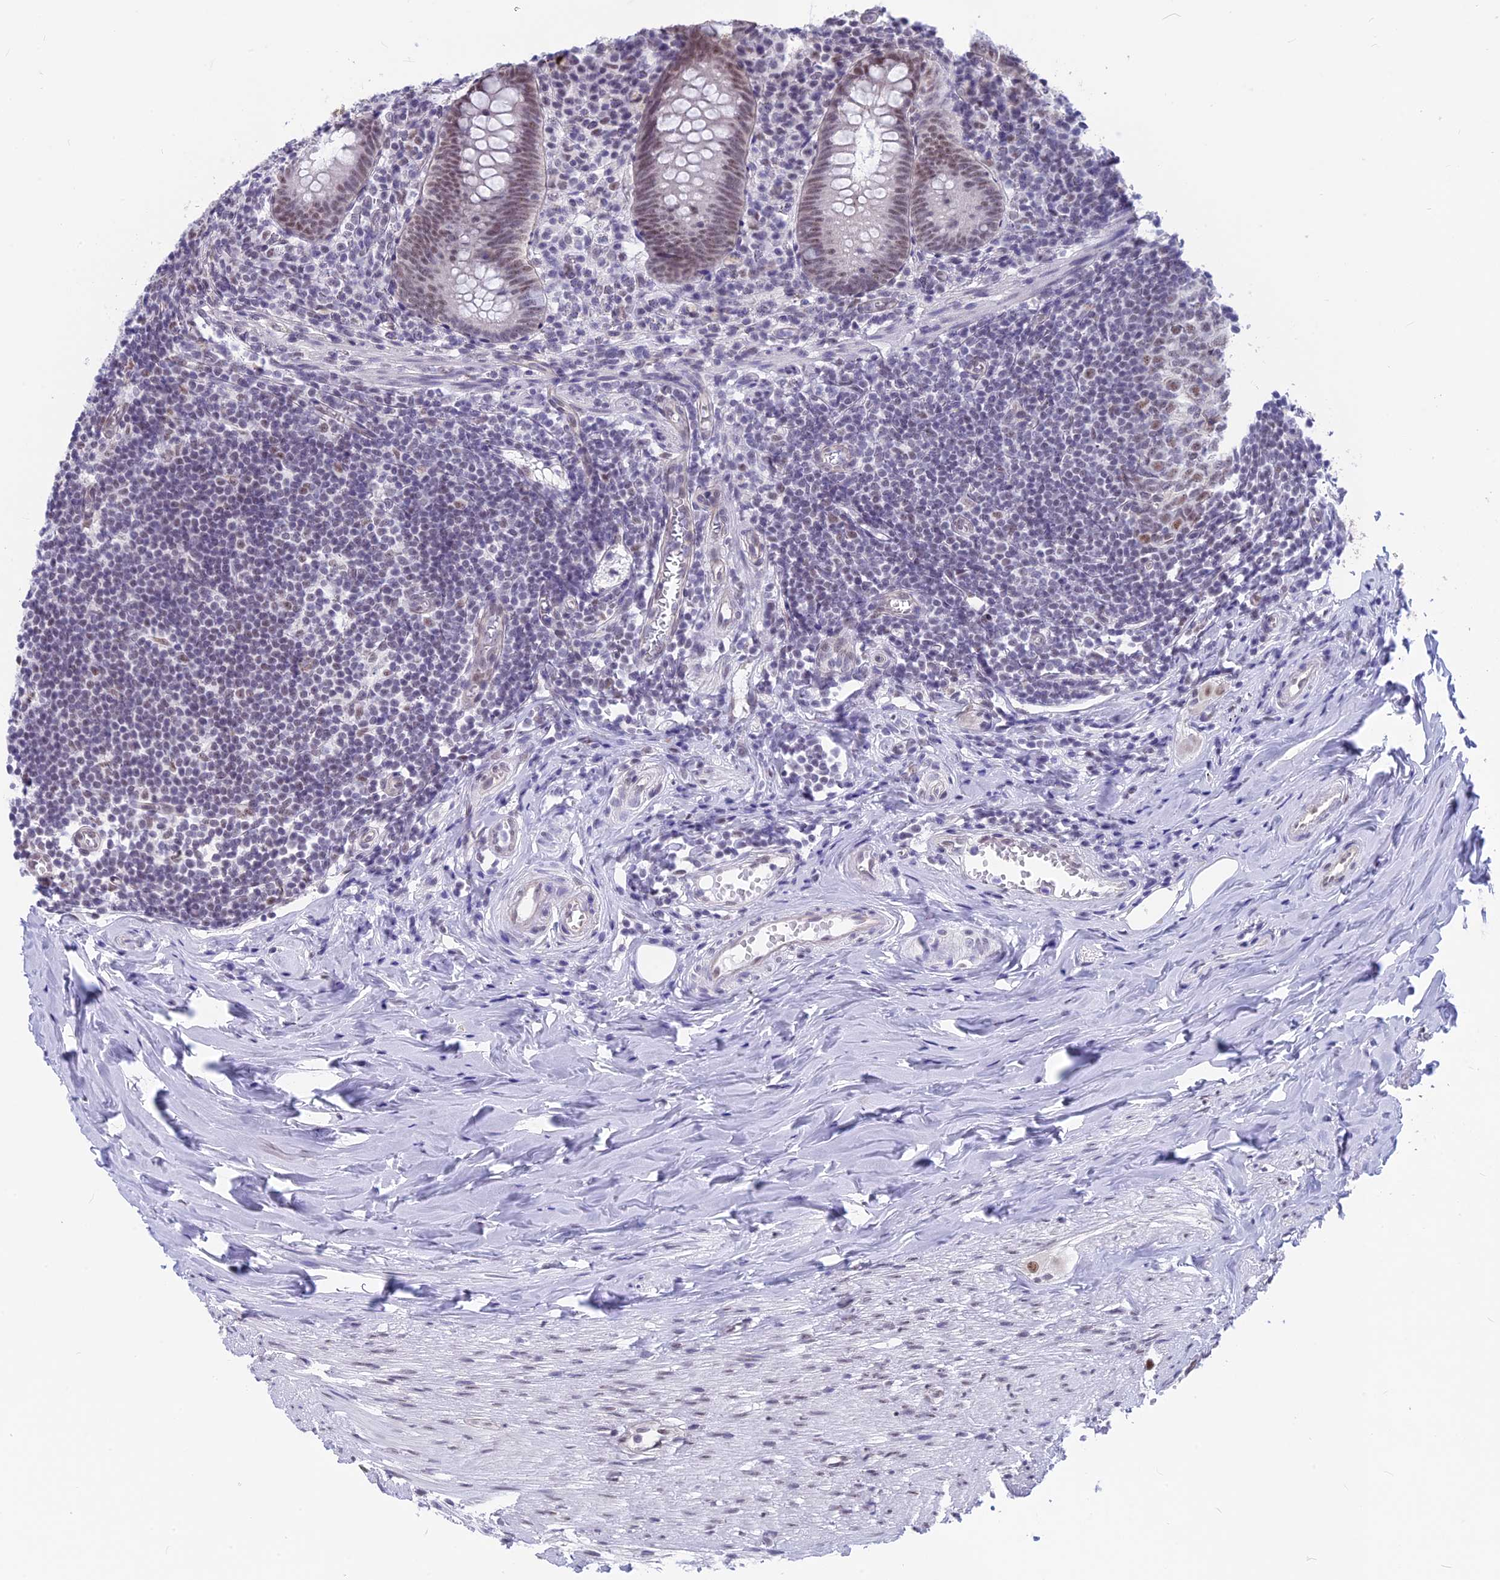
{"staining": {"intensity": "moderate", "quantity": "<25%", "location": "nuclear"}, "tissue": "appendix", "cell_type": "Glandular cells", "image_type": "normal", "snomed": [{"axis": "morphology", "description": "Normal tissue, NOS"}, {"axis": "topography", "description": "Appendix"}], "caption": "Immunohistochemistry (IHC) (DAB (3,3'-diaminobenzidine)) staining of normal appendix displays moderate nuclear protein expression in about <25% of glandular cells.", "gene": "SRSF5", "patient": {"sex": "female", "age": 51}}